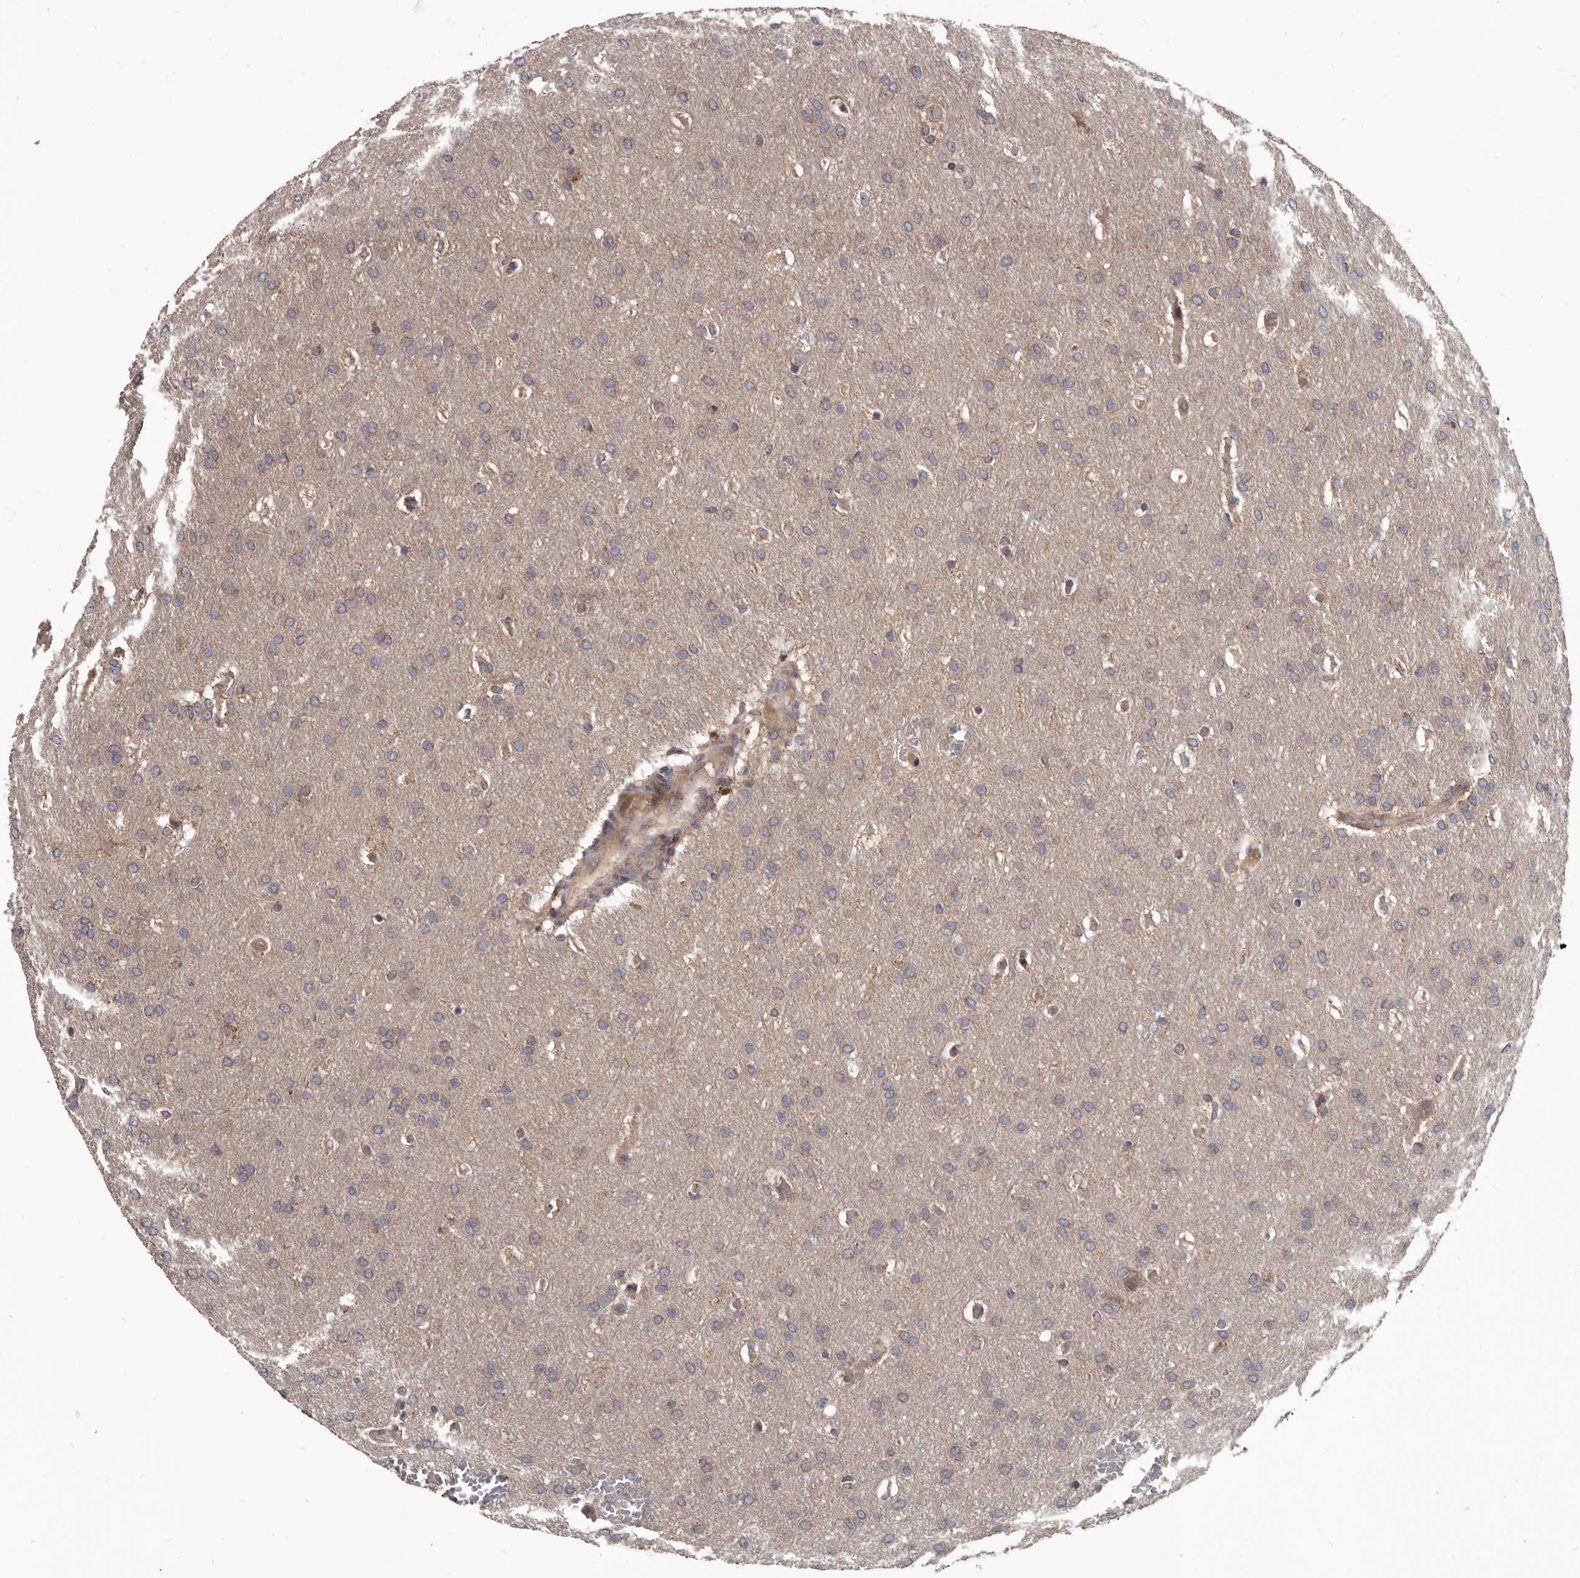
{"staining": {"intensity": "weak", "quantity": ">75%", "location": "cytoplasmic/membranous"}, "tissue": "glioma", "cell_type": "Tumor cells", "image_type": "cancer", "snomed": [{"axis": "morphology", "description": "Glioma, malignant, Low grade"}, {"axis": "topography", "description": "Brain"}], "caption": "Weak cytoplasmic/membranous protein expression is seen in about >75% of tumor cells in low-grade glioma (malignant).", "gene": "MAP3K14", "patient": {"sex": "female", "age": 37}}